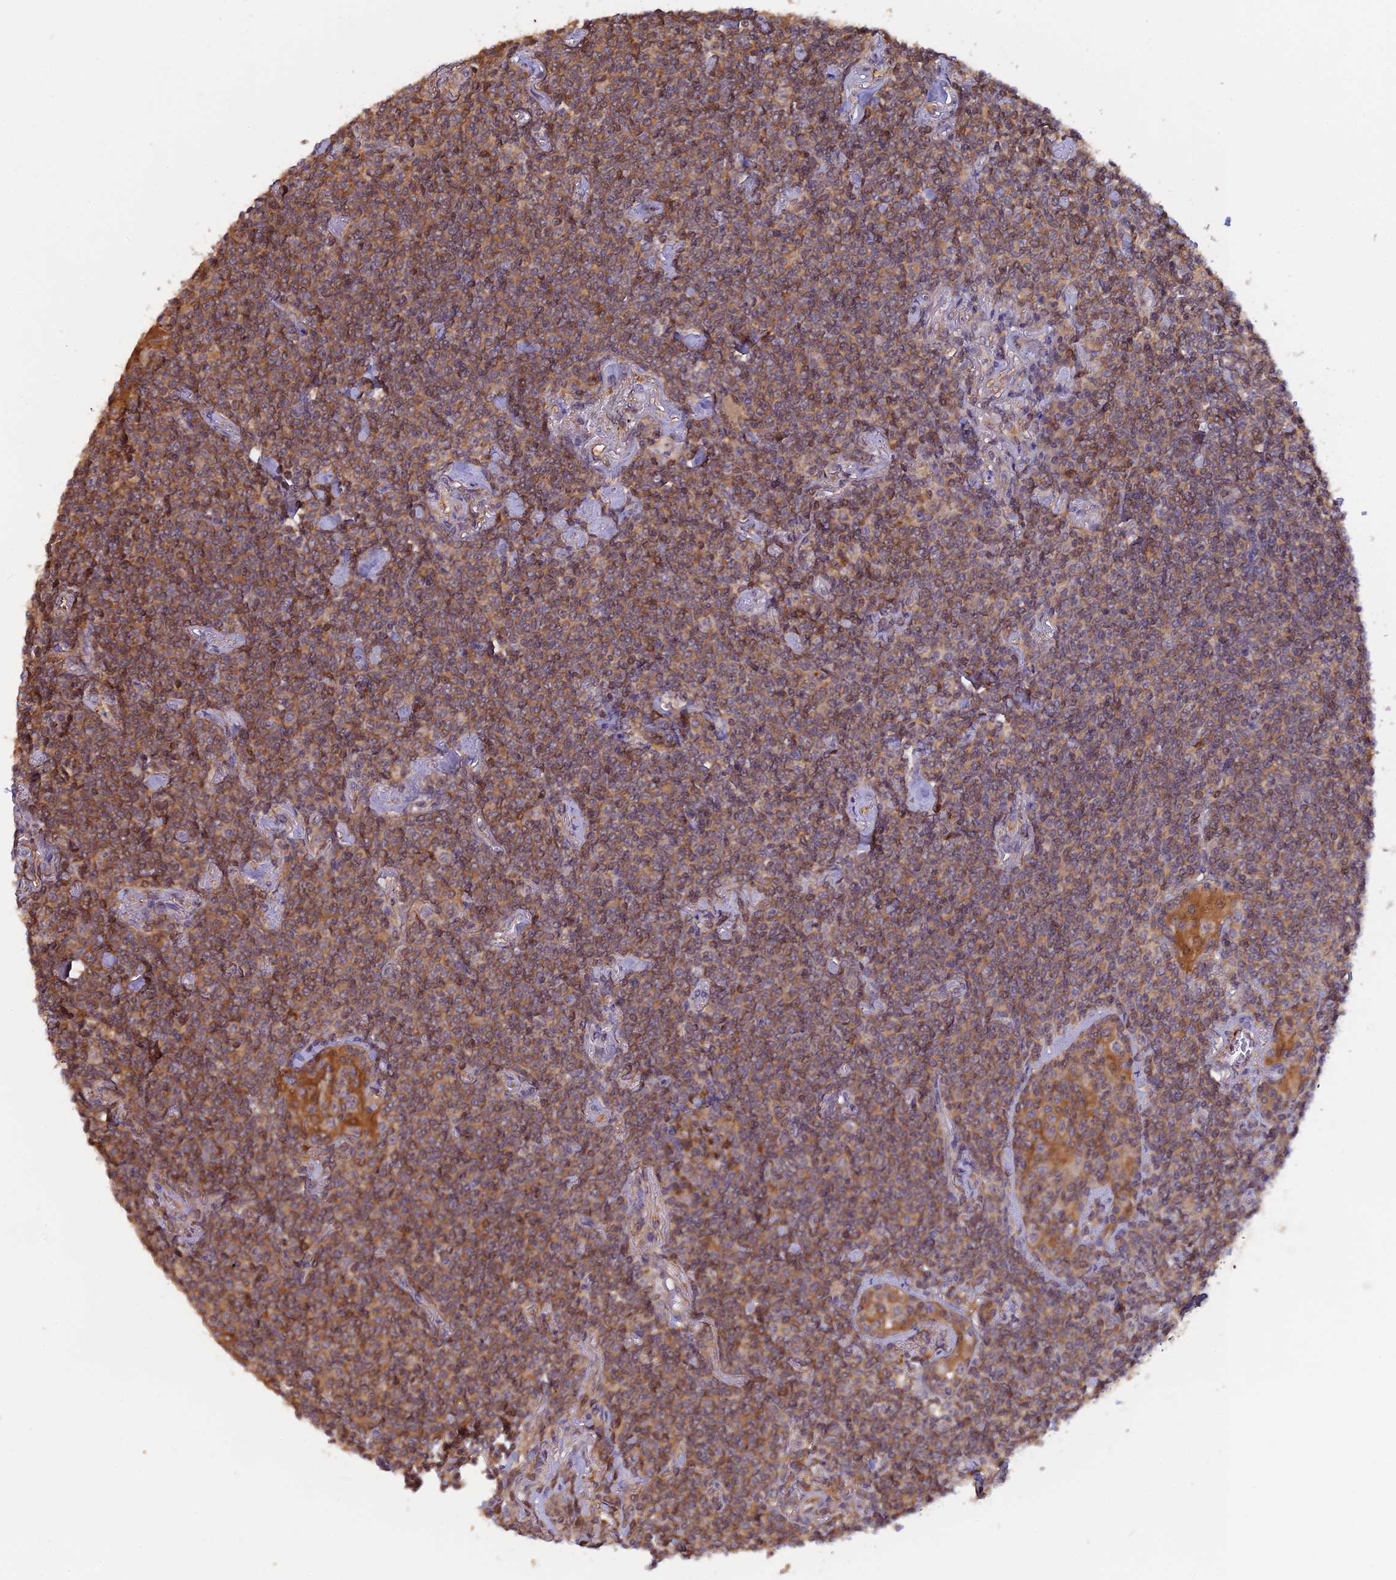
{"staining": {"intensity": "moderate", "quantity": "25%-75%", "location": "cytoplasmic/membranous"}, "tissue": "lymphoma", "cell_type": "Tumor cells", "image_type": "cancer", "snomed": [{"axis": "morphology", "description": "Malignant lymphoma, non-Hodgkin's type, Low grade"}, {"axis": "topography", "description": "Lung"}], "caption": "Immunohistochemical staining of human lymphoma reveals medium levels of moderate cytoplasmic/membranous expression in about 25%-75% of tumor cells.", "gene": "HINT1", "patient": {"sex": "female", "age": 71}}